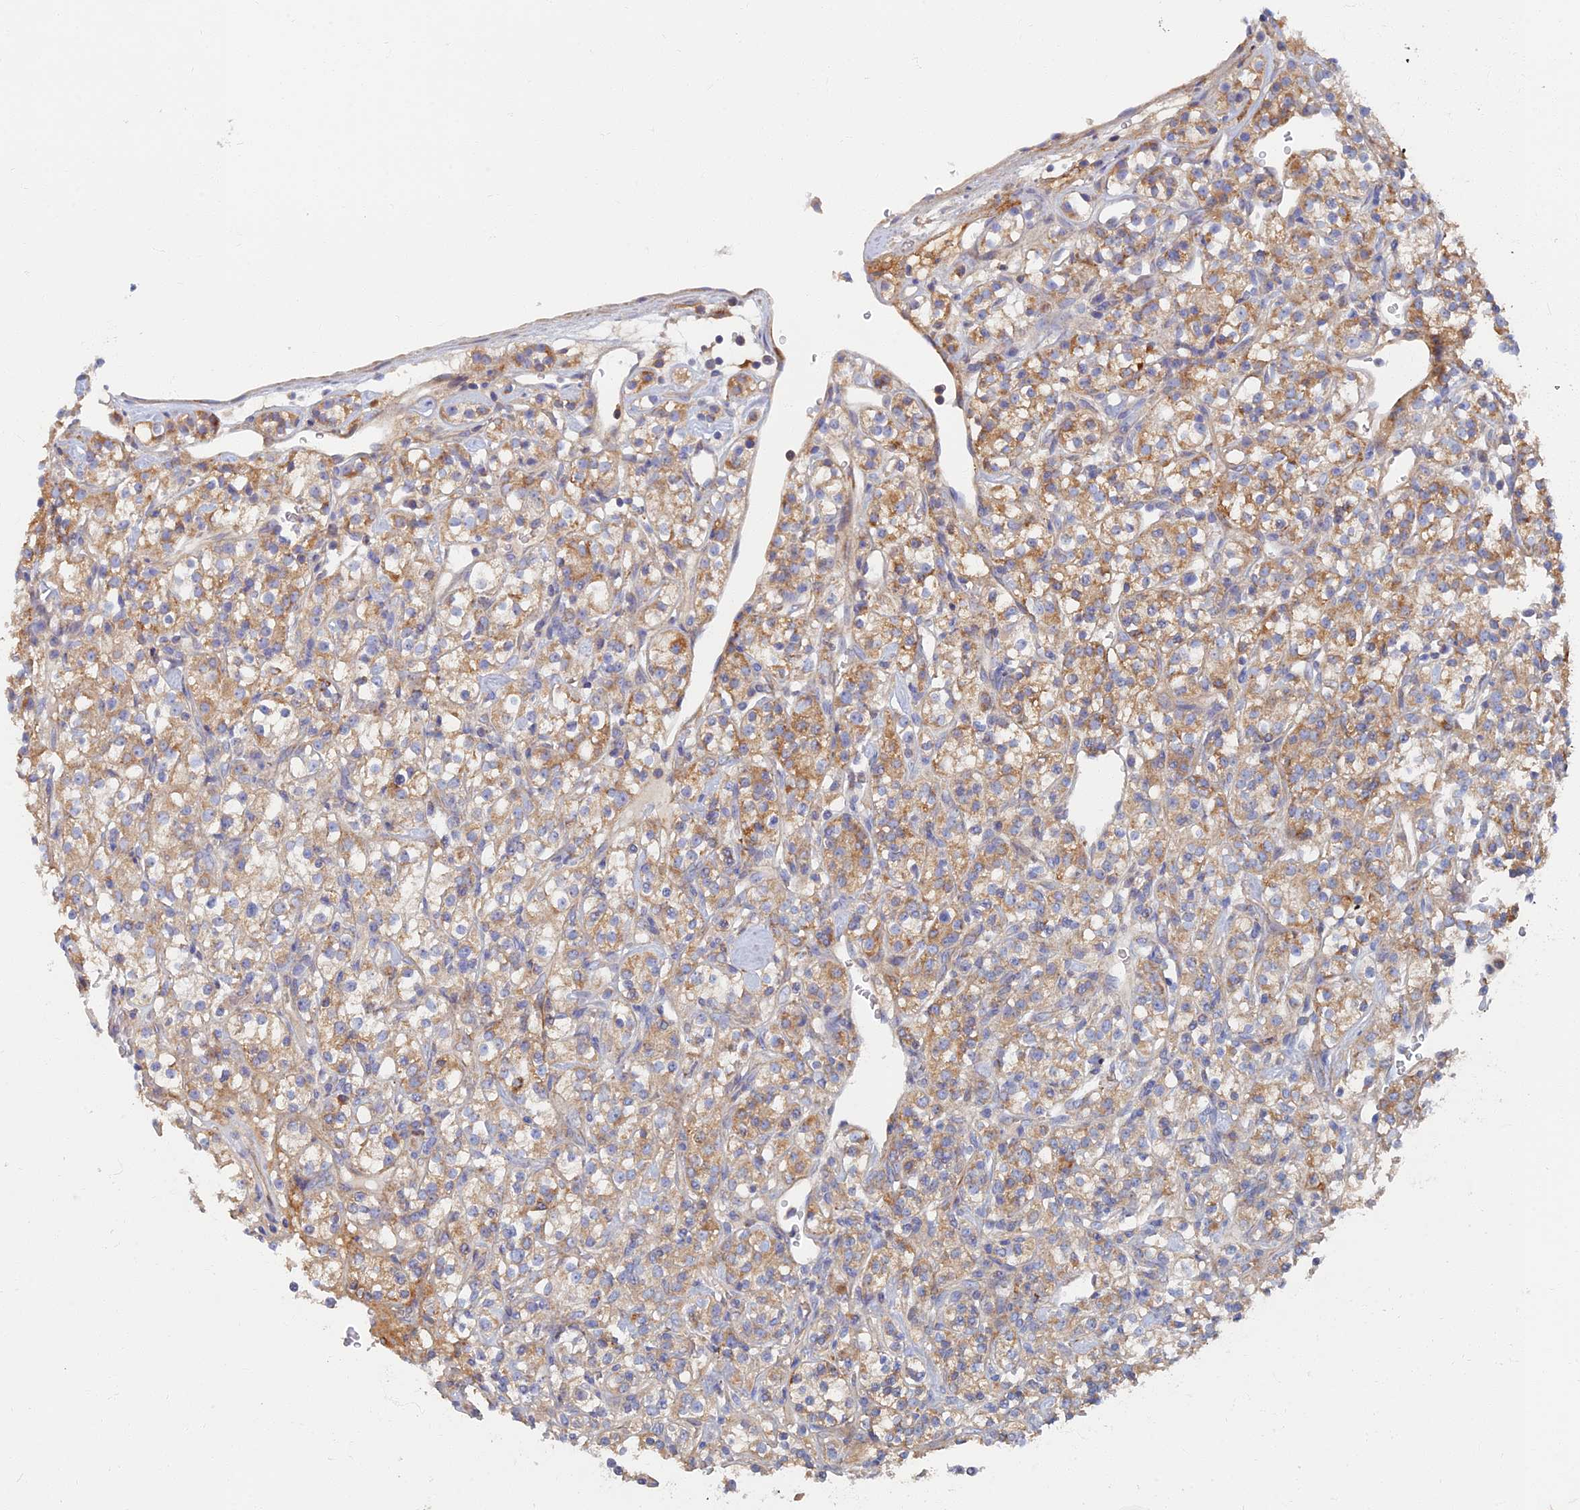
{"staining": {"intensity": "moderate", "quantity": "25%-75%", "location": "cytoplasmic/membranous"}, "tissue": "renal cancer", "cell_type": "Tumor cells", "image_type": "cancer", "snomed": [{"axis": "morphology", "description": "Adenocarcinoma, NOS"}, {"axis": "topography", "description": "Kidney"}], "caption": "An IHC image of neoplastic tissue is shown. Protein staining in brown shows moderate cytoplasmic/membranous positivity in renal adenocarcinoma within tumor cells.", "gene": "TMEM44", "patient": {"sex": "male", "age": 77}}